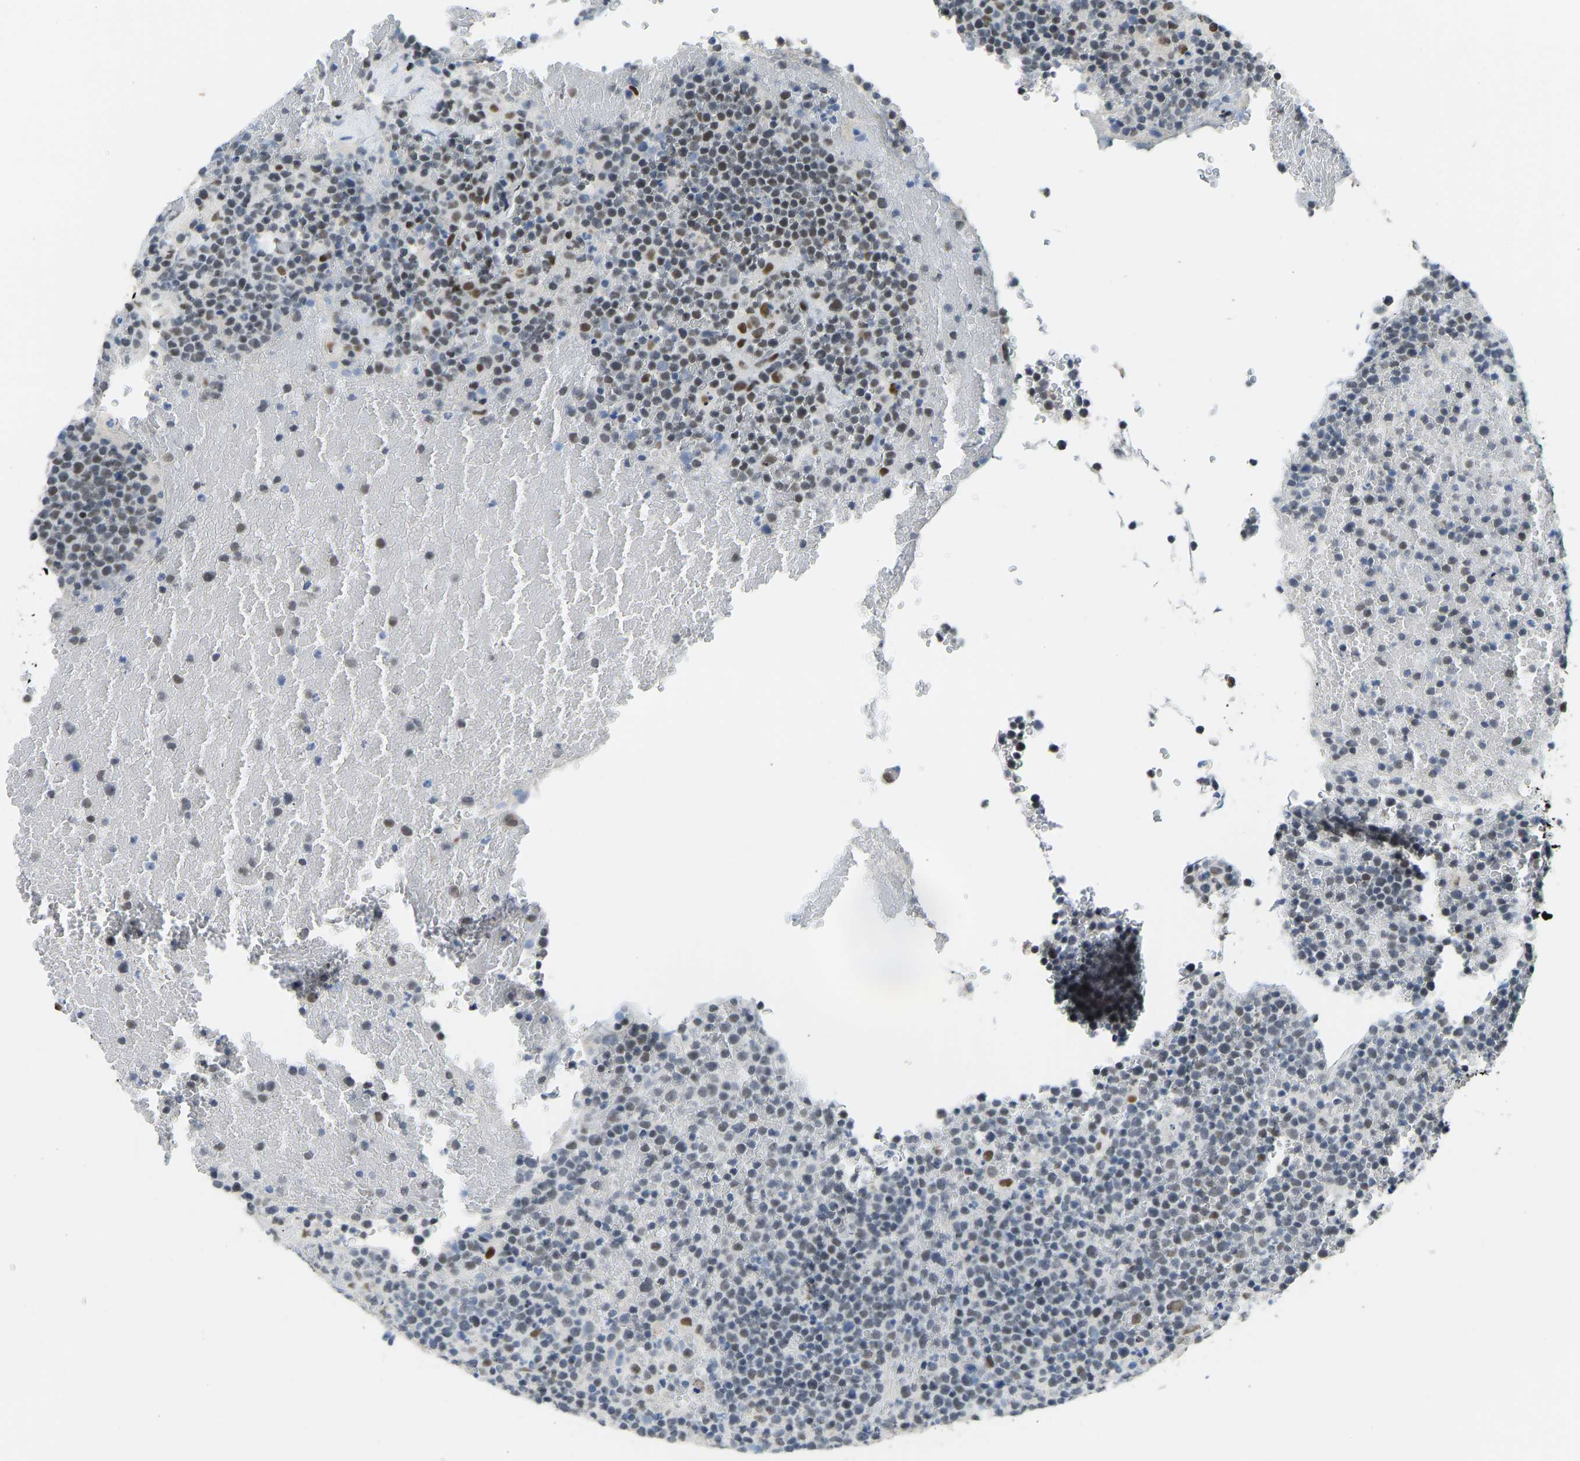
{"staining": {"intensity": "moderate", "quantity": "<25%", "location": "nuclear"}, "tissue": "lymphoma", "cell_type": "Tumor cells", "image_type": "cancer", "snomed": [{"axis": "morphology", "description": "Malignant lymphoma, non-Hodgkin's type, High grade"}, {"axis": "topography", "description": "Lymph node"}], "caption": "Human high-grade malignant lymphoma, non-Hodgkin's type stained with a protein marker exhibits moderate staining in tumor cells.", "gene": "FOXK1", "patient": {"sex": "male", "age": 61}}